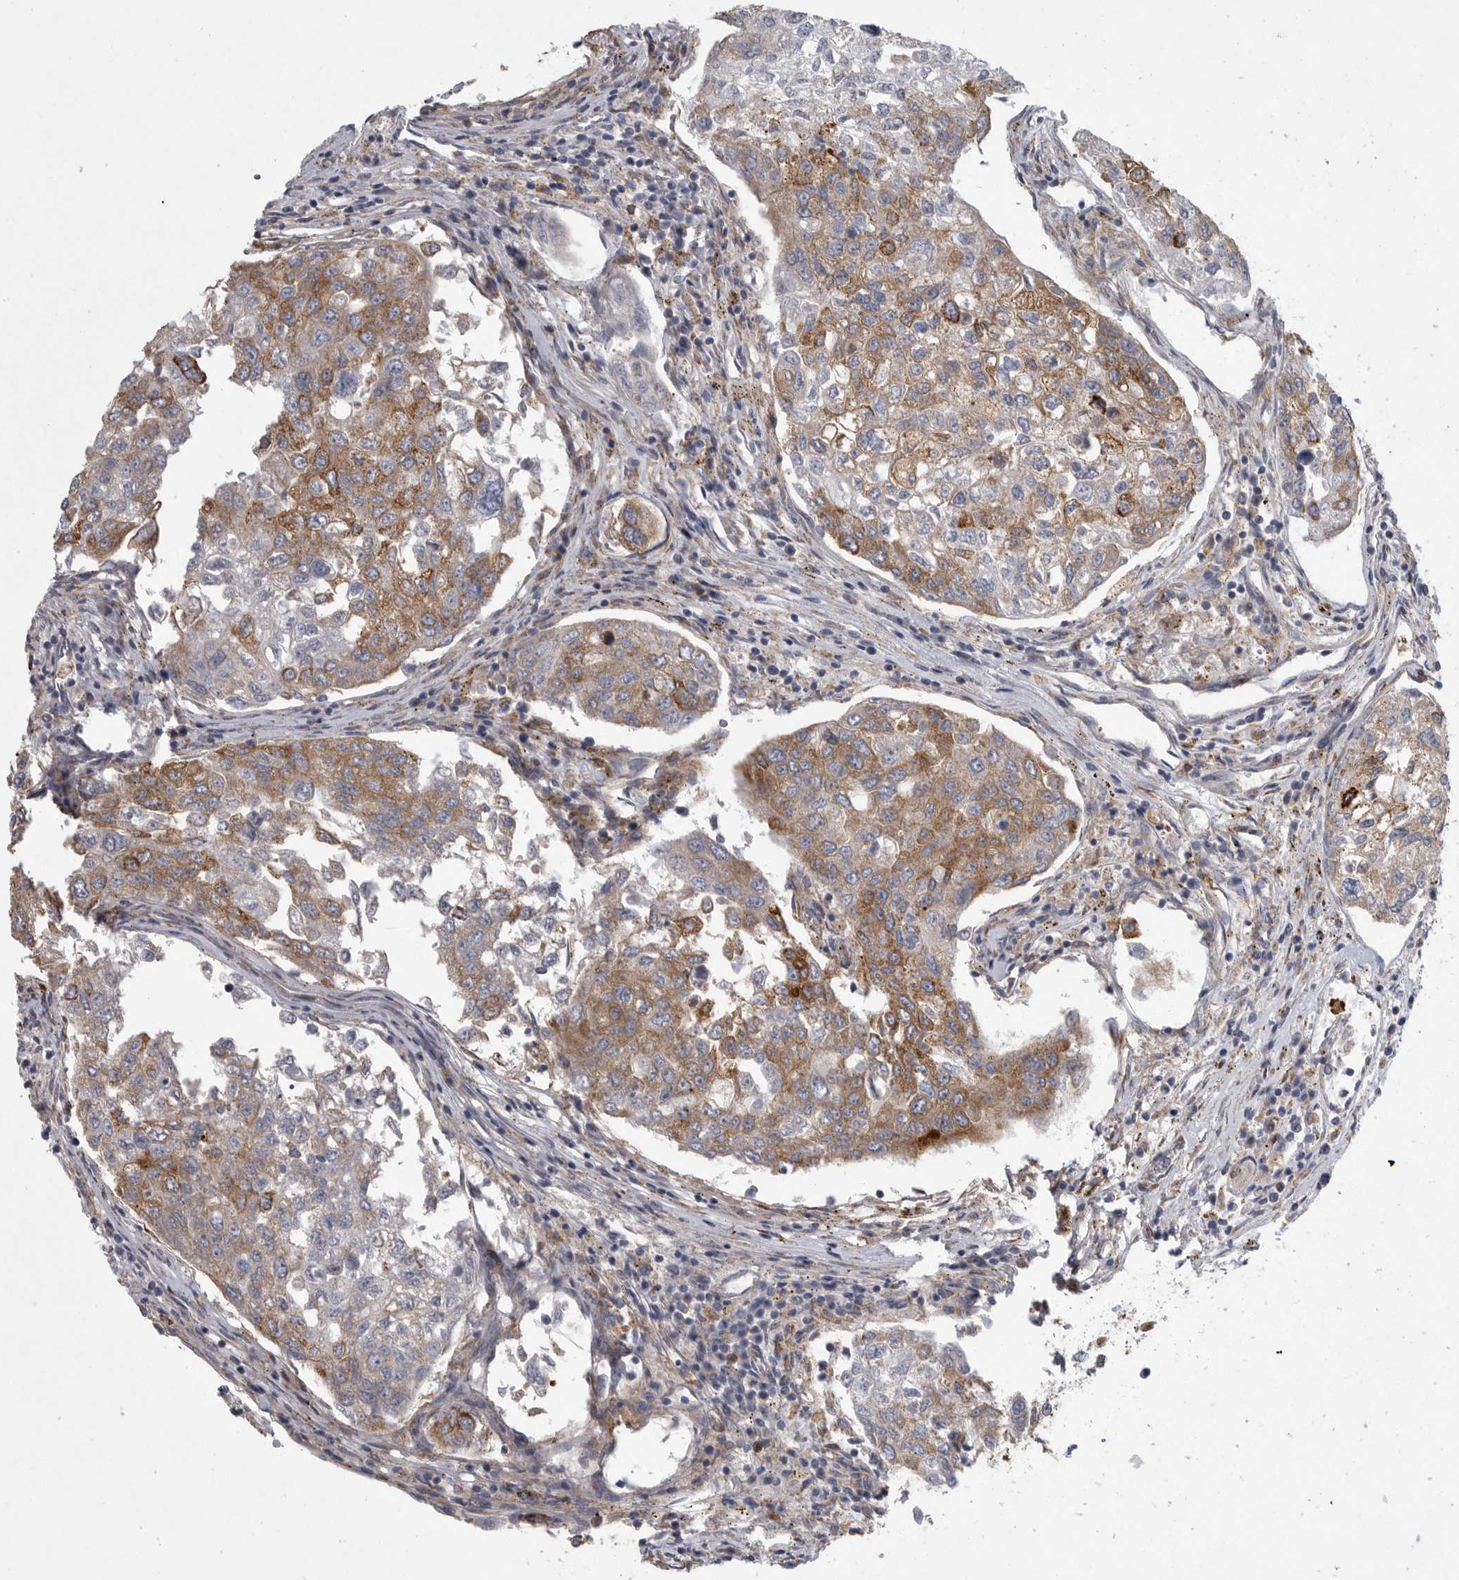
{"staining": {"intensity": "moderate", "quantity": ">75%", "location": "cytoplasmic/membranous"}, "tissue": "urothelial cancer", "cell_type": "Tumor cells", "image_type": "cancer", "snomed": [{"axis": "morphology", "description": "Urothelial carcinoma, High grade"}, {"axis": "topography", "description": "Lymph node"}, {"axis": "topography", "description": "Urinary bladder"}], "caption": "Immunohistochemistry (IHC) (DAB (3,3'-diaminobenzidine)) staining of human urothelial cancer reveals moderate cytoplasmic/membranous protein positivity in approximately >75% of tumor cells.", "gene": "MINPP1", "patient": {"sex": "male", "age": 51}}